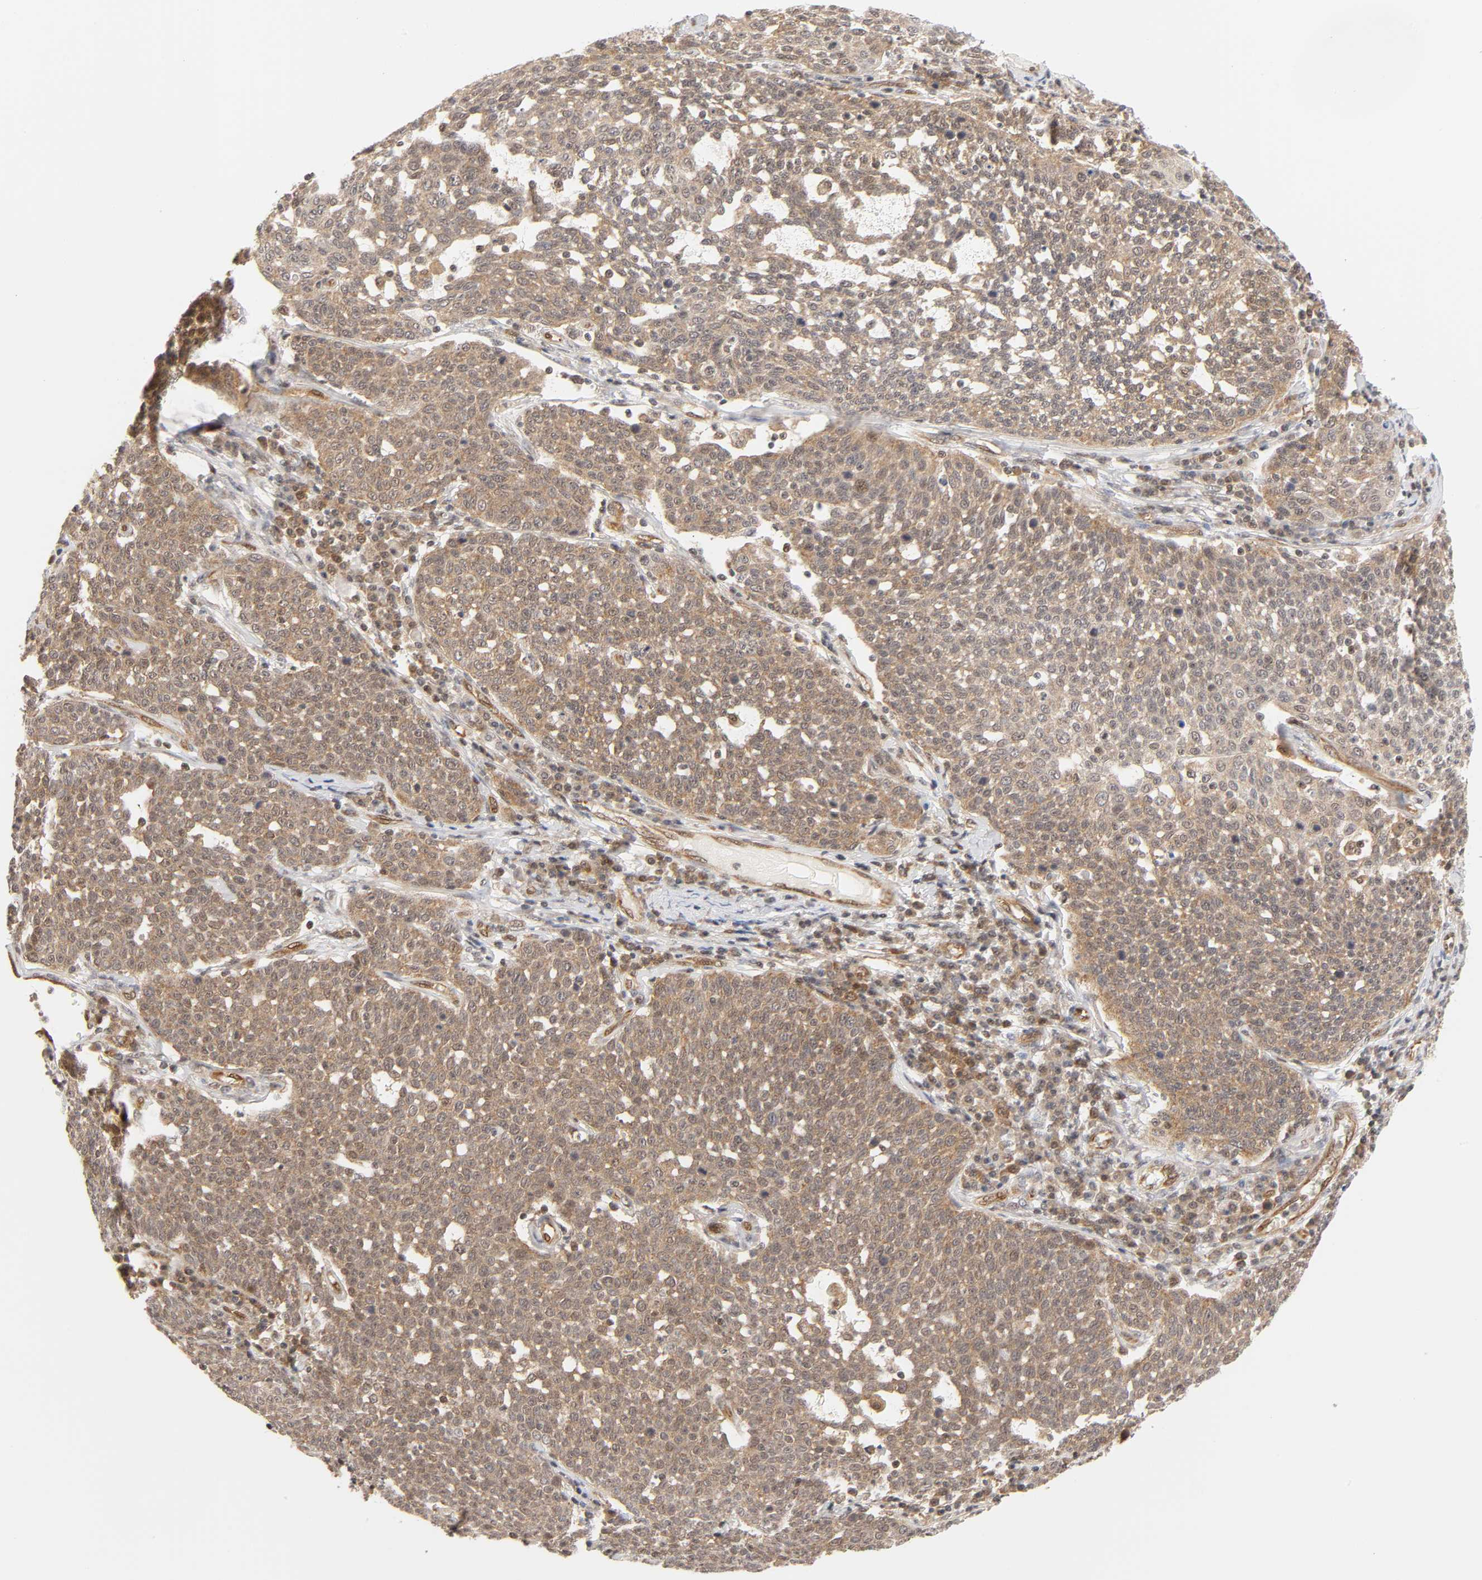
{"staining": {"intensity": "weak", "quantity": ">75%", "location": "cytoplasmic/membranous,nuclear"}, "tissue": "cervical cancer", "cell_type": "Tumor cells", "image_type": "cancer", "snomed": [{"axis": "morphology", "description": "Squamous cell carcinoma, NOS"}, {"axis": "topography", "description": "Cervix"}], "caption": "Immunohistochemical staining of human cervical cancer exhibits low levels of weak cytoplasmic/membranous and nuclear protein positivity in approximately >75% of tumor cells. The staining is performed using DAB brown chromogen to label protein expression. The nuclei are counter-stained blue using hematoxylin.", "gene": "CDC37", "patient": {"sex": "female", "age": 34}}